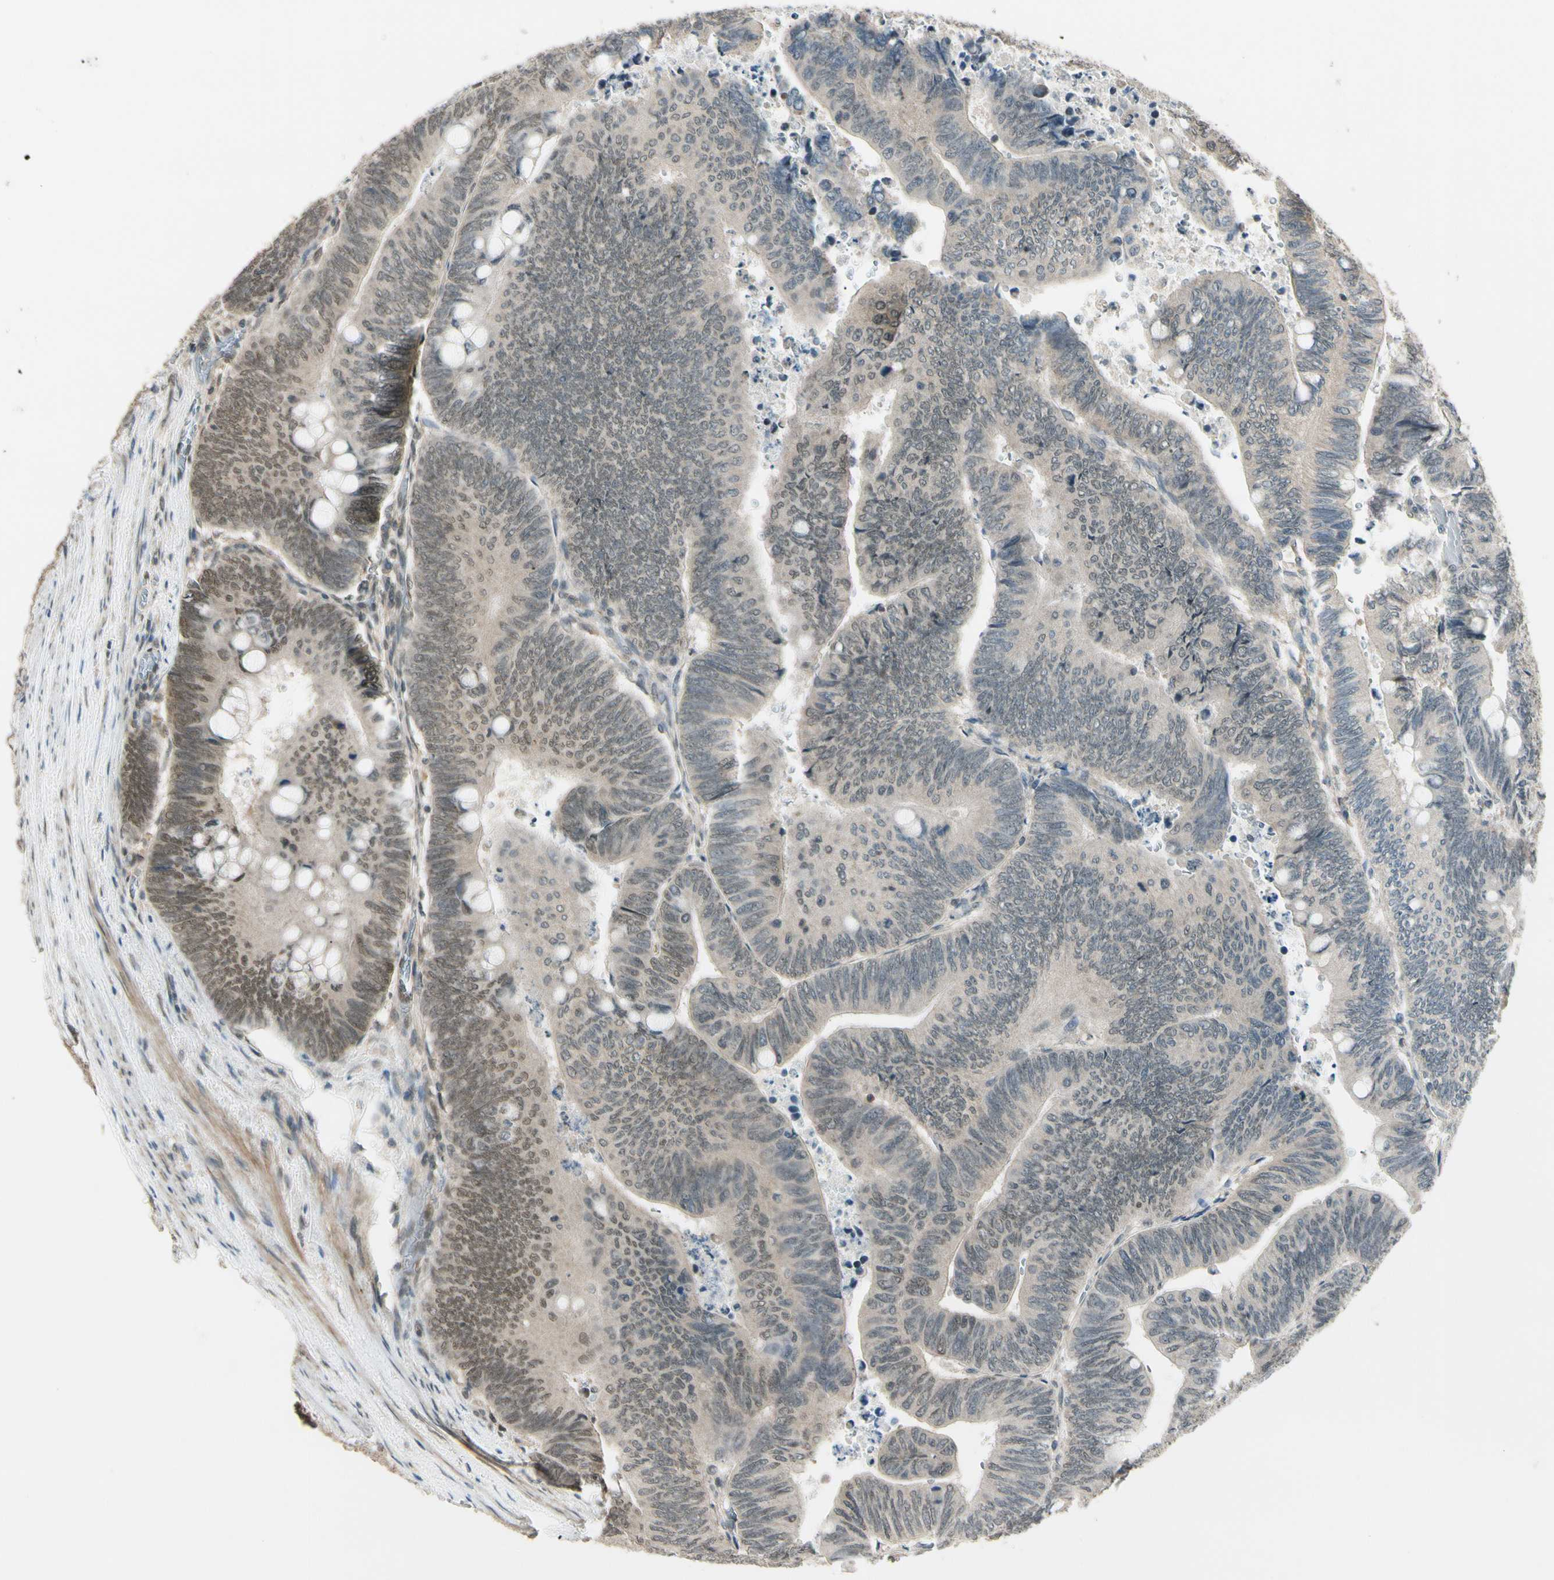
{"staining": {"intensity": "weak", "quantity": "25%-75%", "location": "cytoplasmic/membranous,nuclear"}, "tissue": "colorectal cancer", "cell_type": "Tumor cells", "image_type": "cancer", "snomed": [{"axis": "morphology", "description": "Normal tissue, NOS"}, {"axis": "morphology", "description": "Adenocarcinoma, NOS"}, {"axis": "topography", "description": "Rectum"}, {"axis": "topography", "description": "Peripheral nerve tissue"}], "caption": "This histopathology image exhibits immunohistochemistry staining of human colorectal adenocarcinoma, with low weak cytoplasmic/membranous and nuclear expression in about 25%-75% of tumor cells.", "gene": "ZSCAN12", "patient": {"sex": "male", "age": 92}}